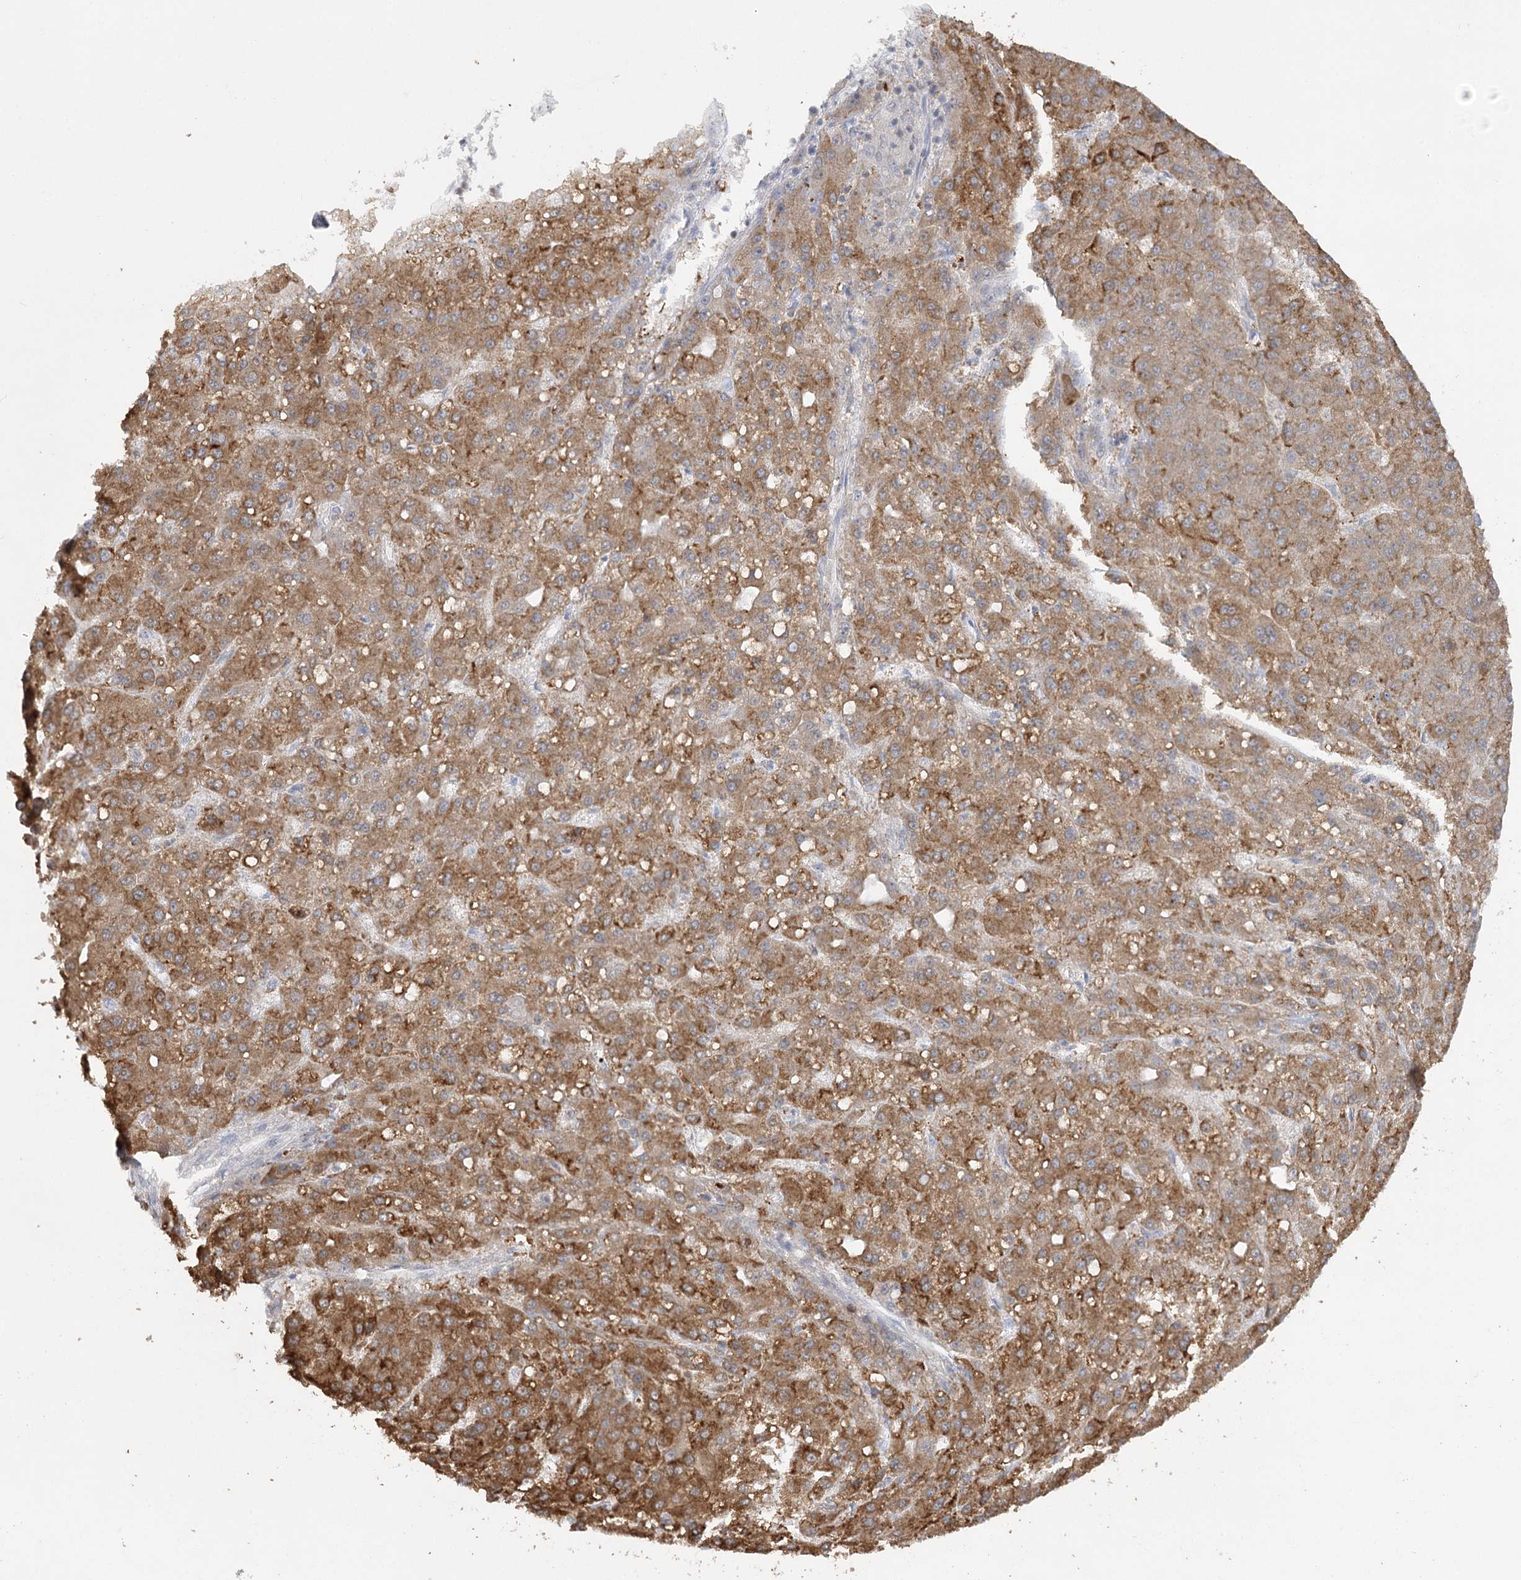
{"staining": {"intensity": "moderate", "quantity": ">75%", "location": "cytoplasmic/membranous"}, "tissue": "liver cancer", "cell_type": "Tumor cells", "image_type": "cancer", "snomed": [{"axis": "morphology", "description": "Carcinoma, Hepatocellular, NOS"}, {"axis": "topography", "description": "Liver"}], "caption": "Protein expression analysis of human liver cancer reveals moderate cytoplasmic/membranous staining in about >75% of tumor cells. The staining was performed using DAB (3,3'-diaminobenzidine), with brown indicating positive protein expression. Nuclei are stained blue with hematoxylin.", "gene": "TRAF3IP1", "patient": {"sex": "male", "age": 67}}